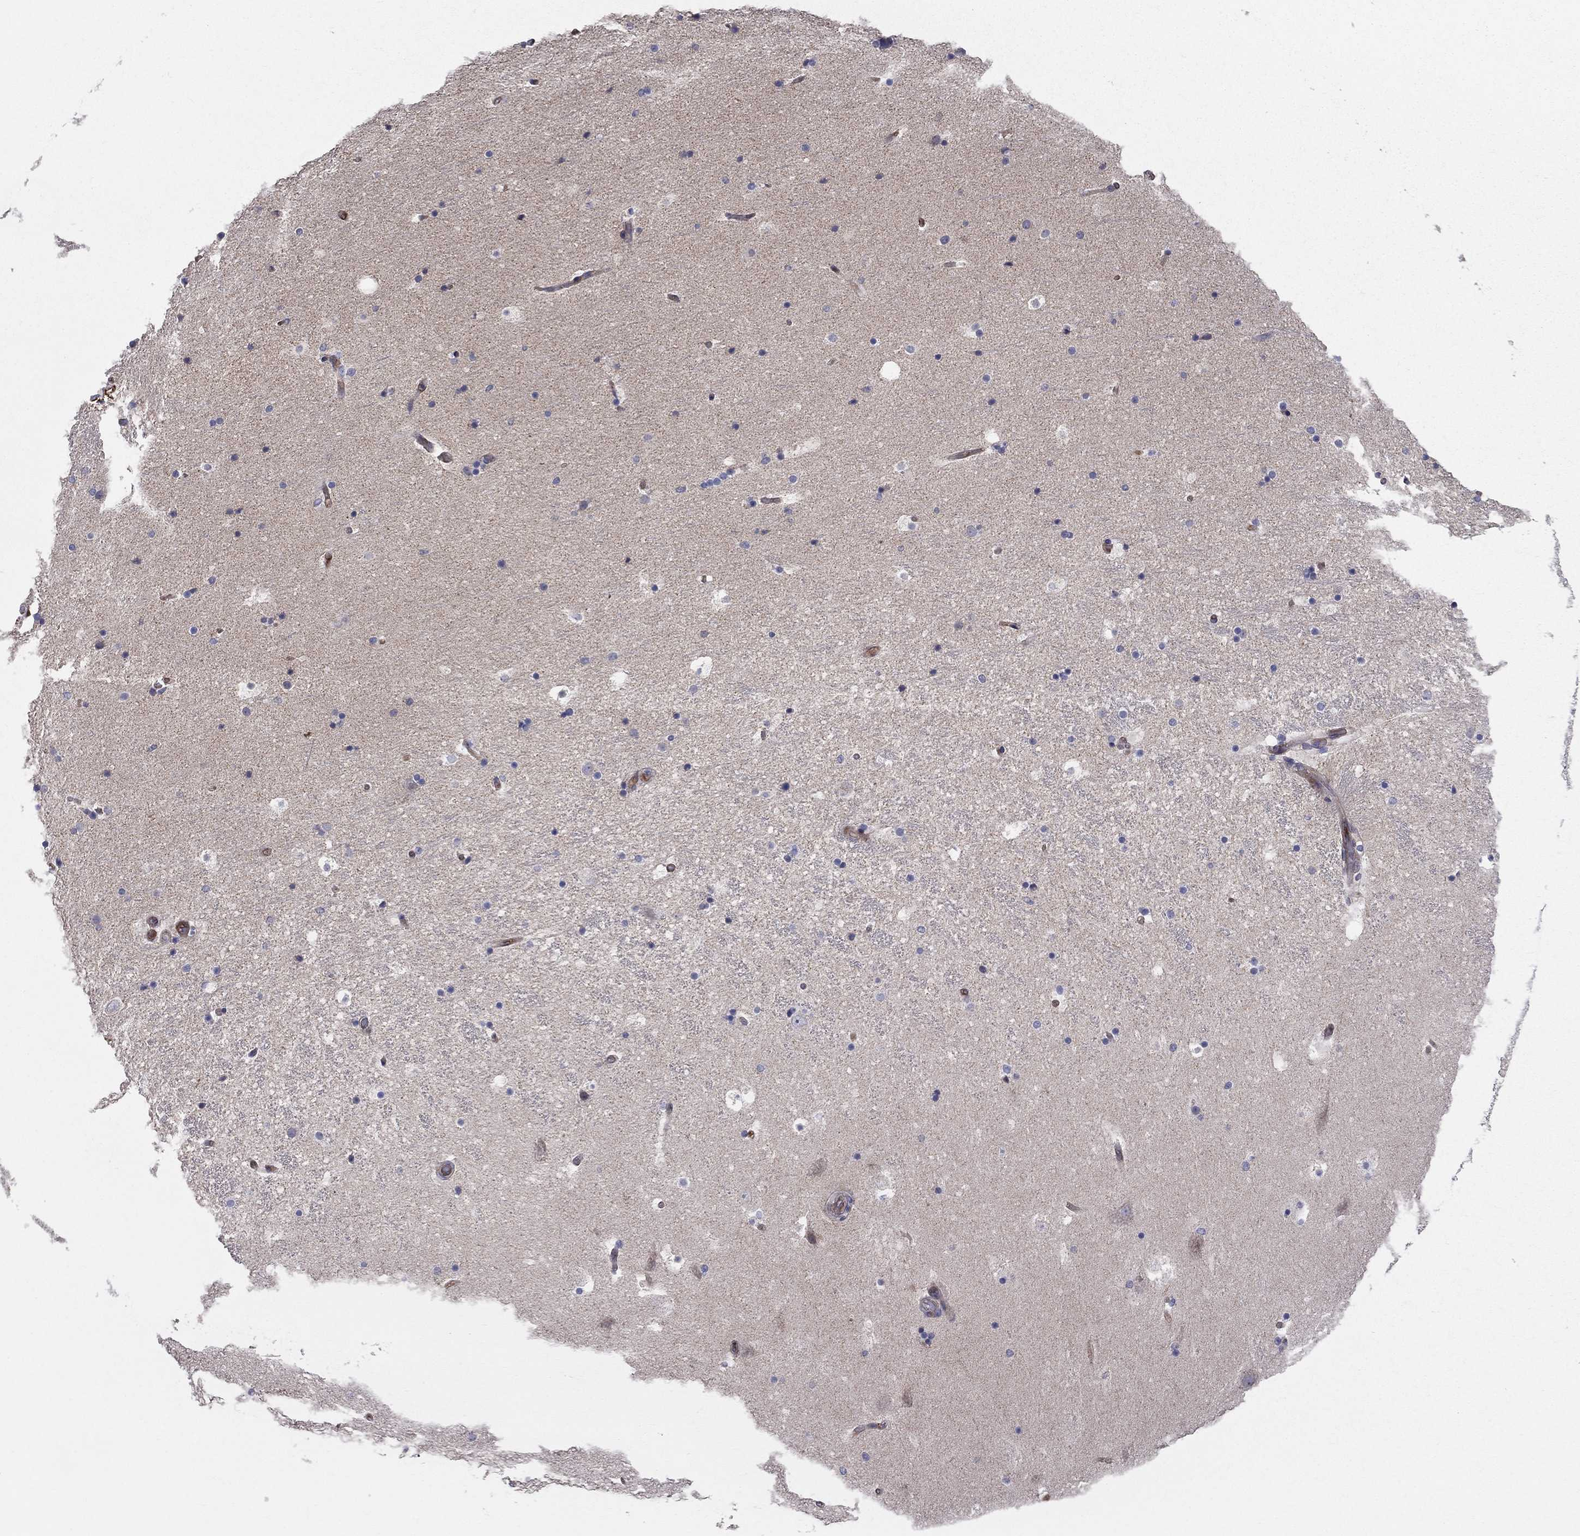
{"staining": {"intensity": "negative", "quantity": "none", "location": "none"}, "tissue": "hippocampus", "cell_type": "Glial cells", "image_type": "normal", "snomed": [{"axis": "morphology", "description": "Normal tissue, NOS"}, {"axis": "topography", "description": "Hippocampus"}], "caption": "This is a image of immunohistochemistry staining of unremarkable hippocampus, which shows no expression in glial cells. (DAB (3,3'-diaminobenzidine) IHC visualized using brightfield microscopy, high magnification).", "gene": "EMP2", "patient": {"sex": "male", "age": 51}}